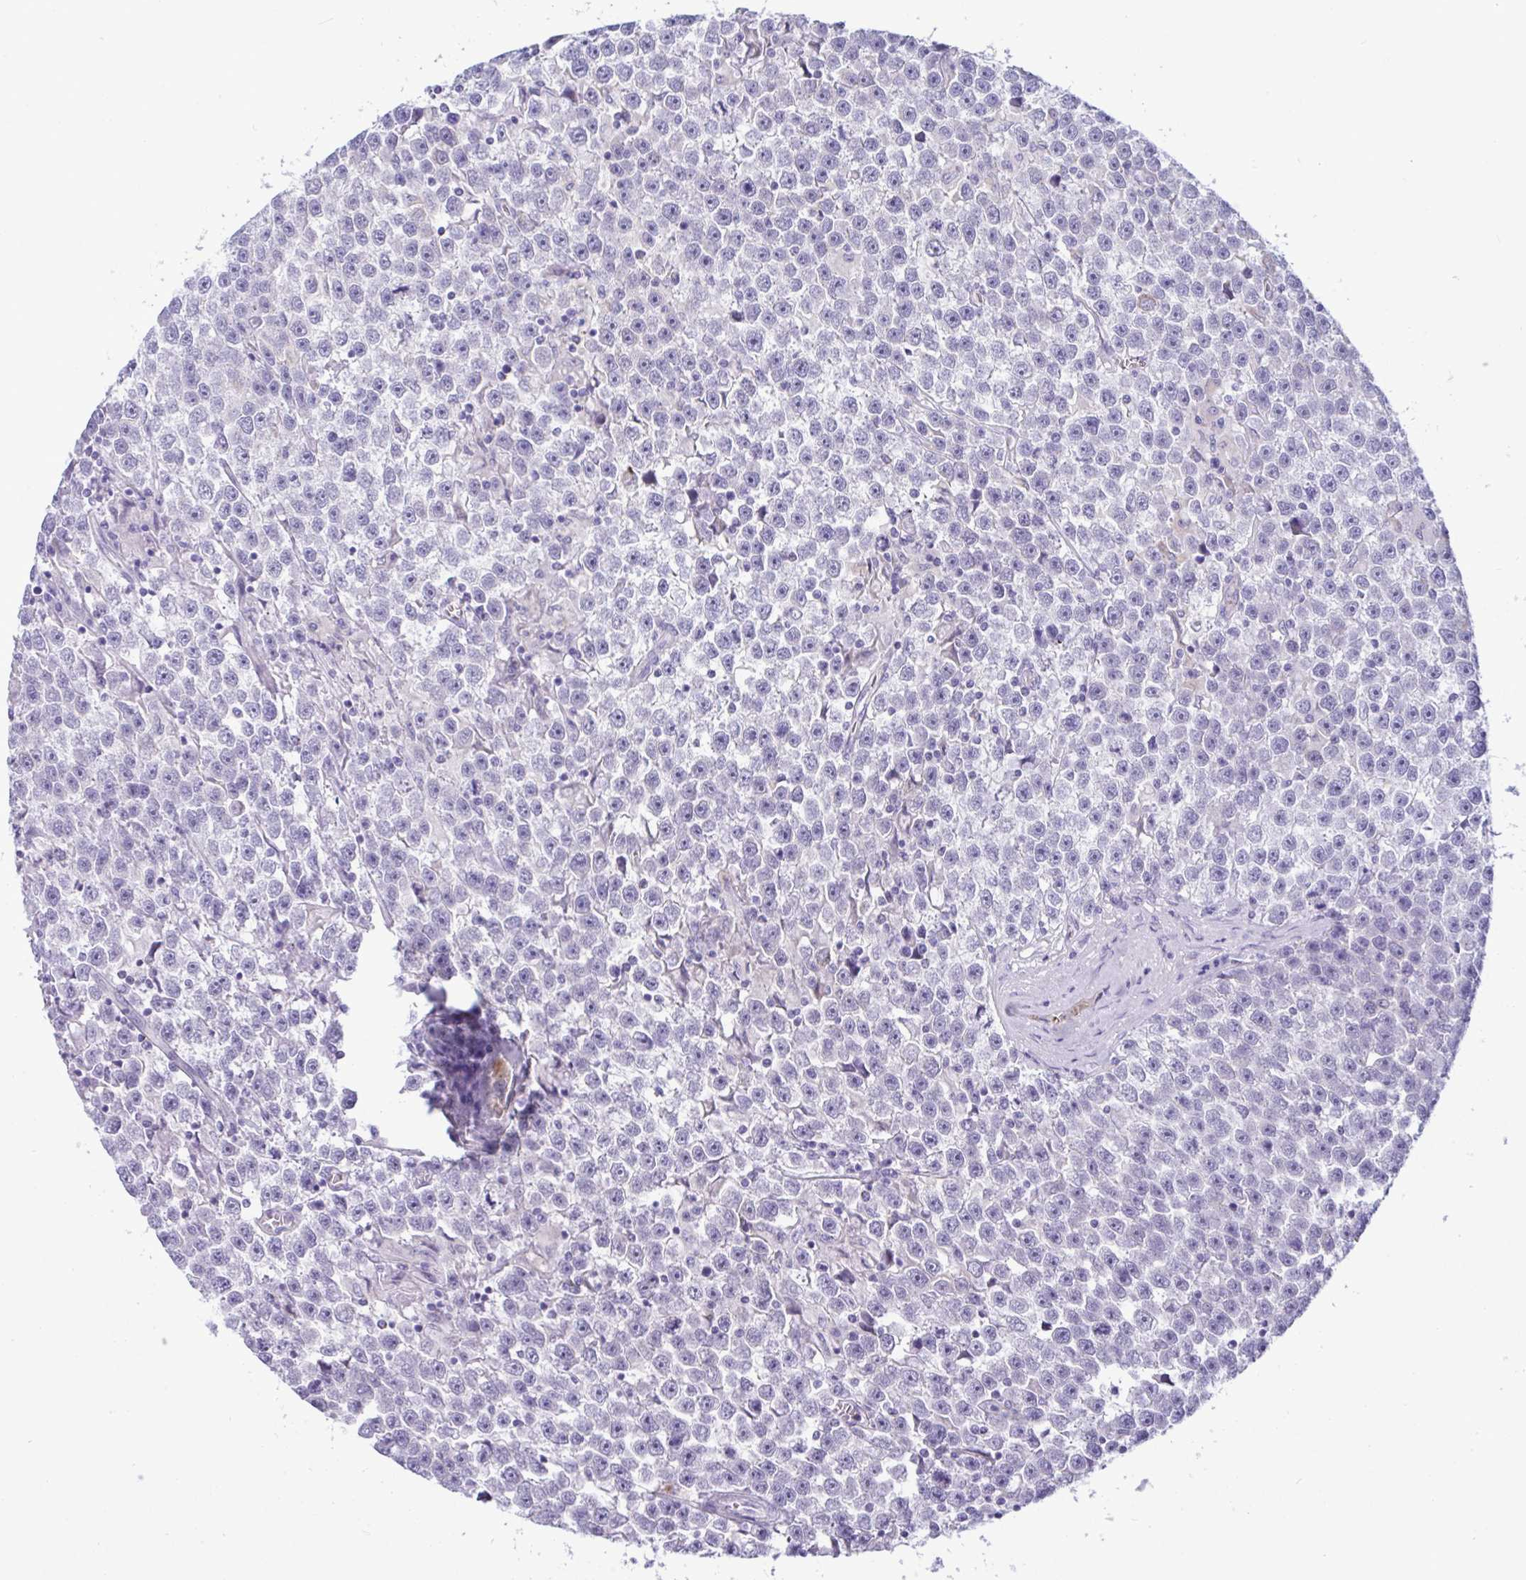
{"staining": {"intensity": "negative", "quantity": "none", "location": "none"}, "tissue": "testis cancer", "cell_type": "Tumor cells", "image_type": "cancer", "snomed": [{"axis": "morphology", "description": "Seminoma, NOS"}, {"axis": "topography", "description": "Testis"}], "caption": "Tumor cells are negative for protein expression in human testis seminoma.", "gene": "SREBF1", "patient": {"sex": "male", "age": 31}}